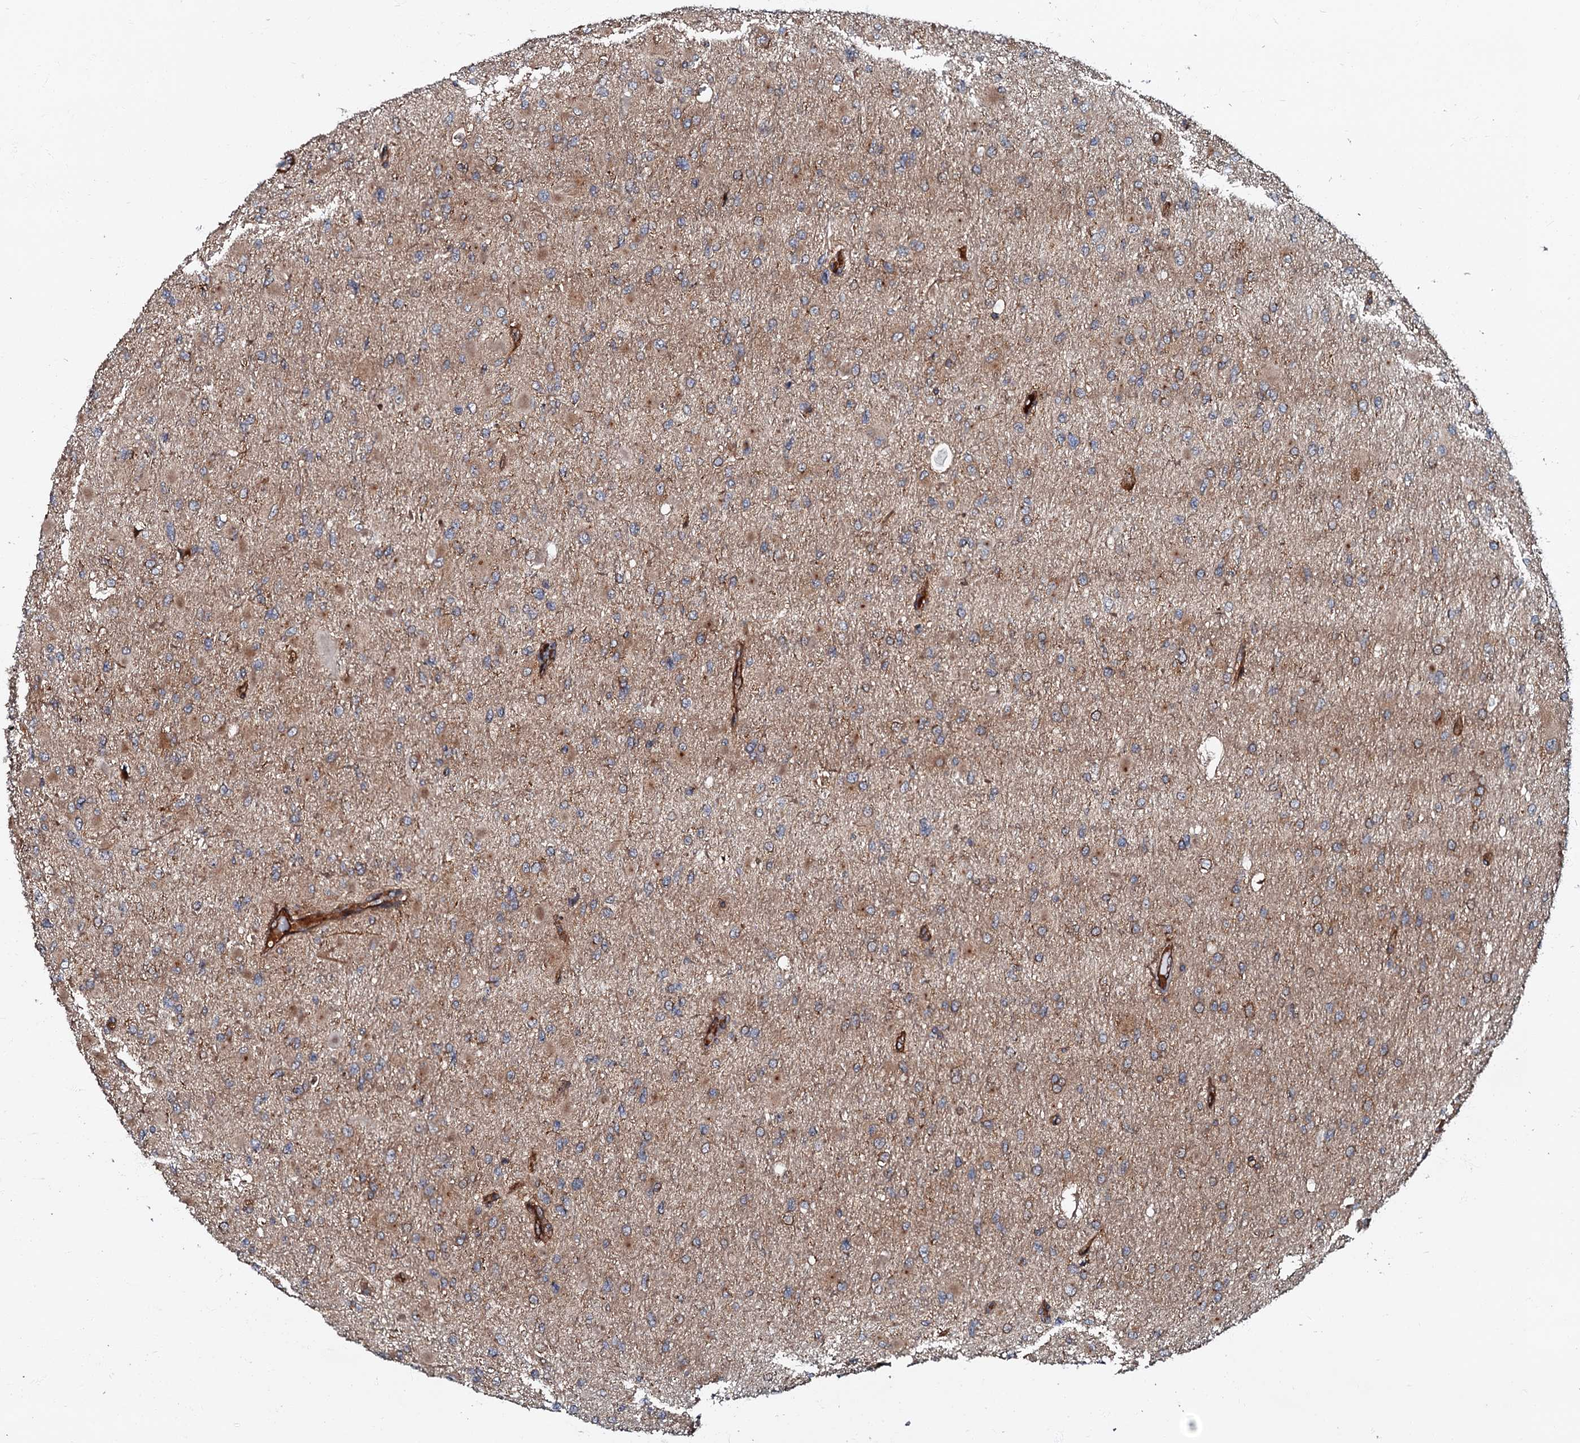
{"staining": {"intensity": "moderate", "quantity": "25%-75%", "location": "cytoplasmic/membranous"}, "tissue": "glioma", "cell_type": "Tumor cells", "image_type": "cancer", "snomed": [{"axis": "morphology", "description": "Glioma, malignant, High grade"}, {"axis": "topography", "description": "Cerebral cortex"}], "caption": "High-power microscopy captured an IHC image of malignant glioma (high-grade), revealing moderate cytoplasmic/membranous expression in approximately 25%-75% of tumor cells.", "gene": "BLOC1S6", "patient": {"sex": "female", "age": 36}}